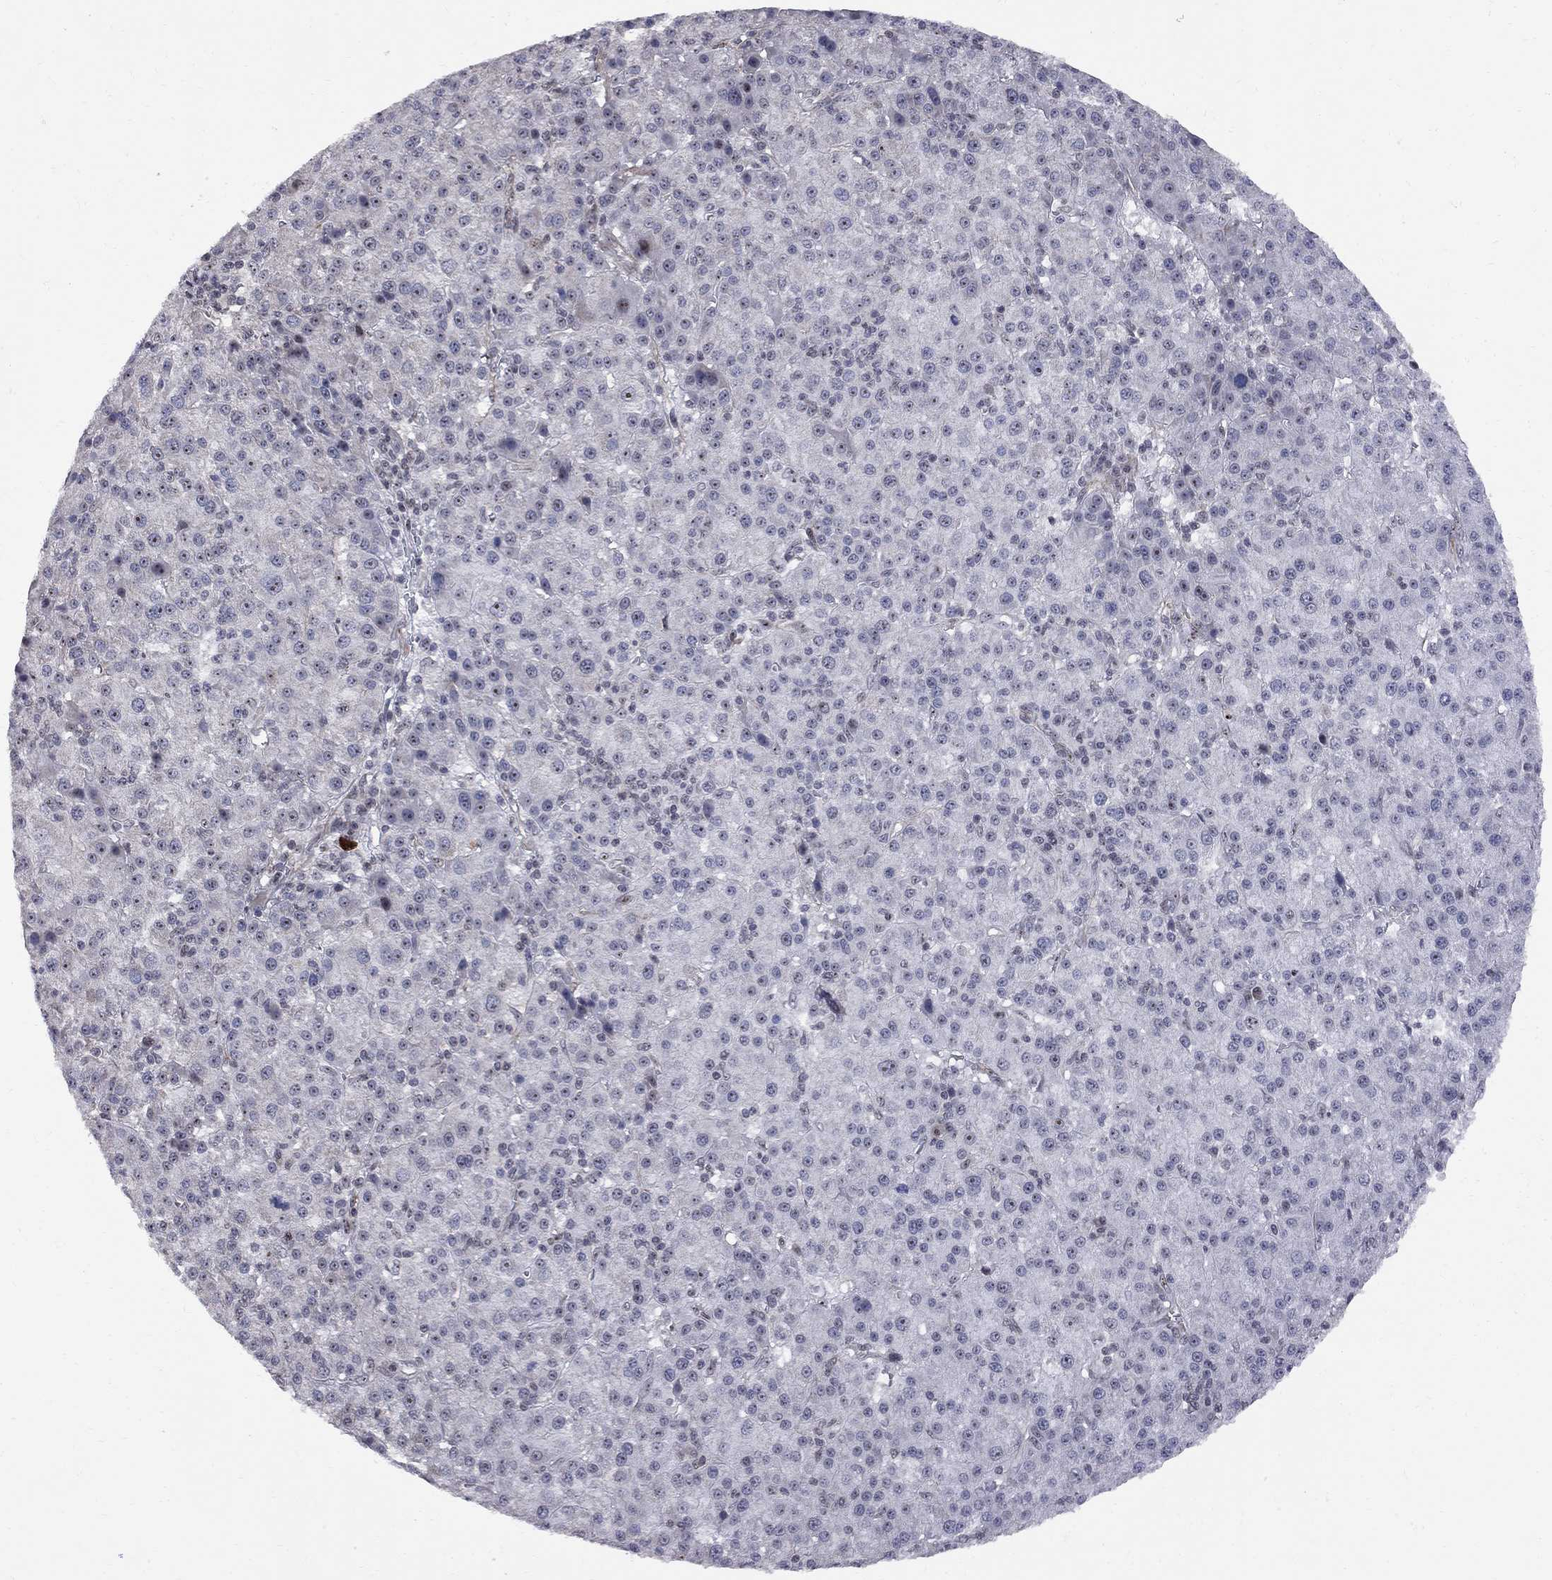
{"staining": {"intensity": "negative", "quantity": "none", "location": "none"}, "tissue": "liver cancer", "cell_type": "Tumor cells", "image_type": "cancer", "snomed": [{"axis": "morphology", "description": "Carcinoma, Hepatocellular, NOS"}, {"axis": "topography", "description": "Liver"}], "caption": "An image of liver hepatocellular carcinoma stained for a protein demonstrates no brown staining in tumor cells.", "gene": "DHX33", "patient": {"sex": "female", "age": 60}}